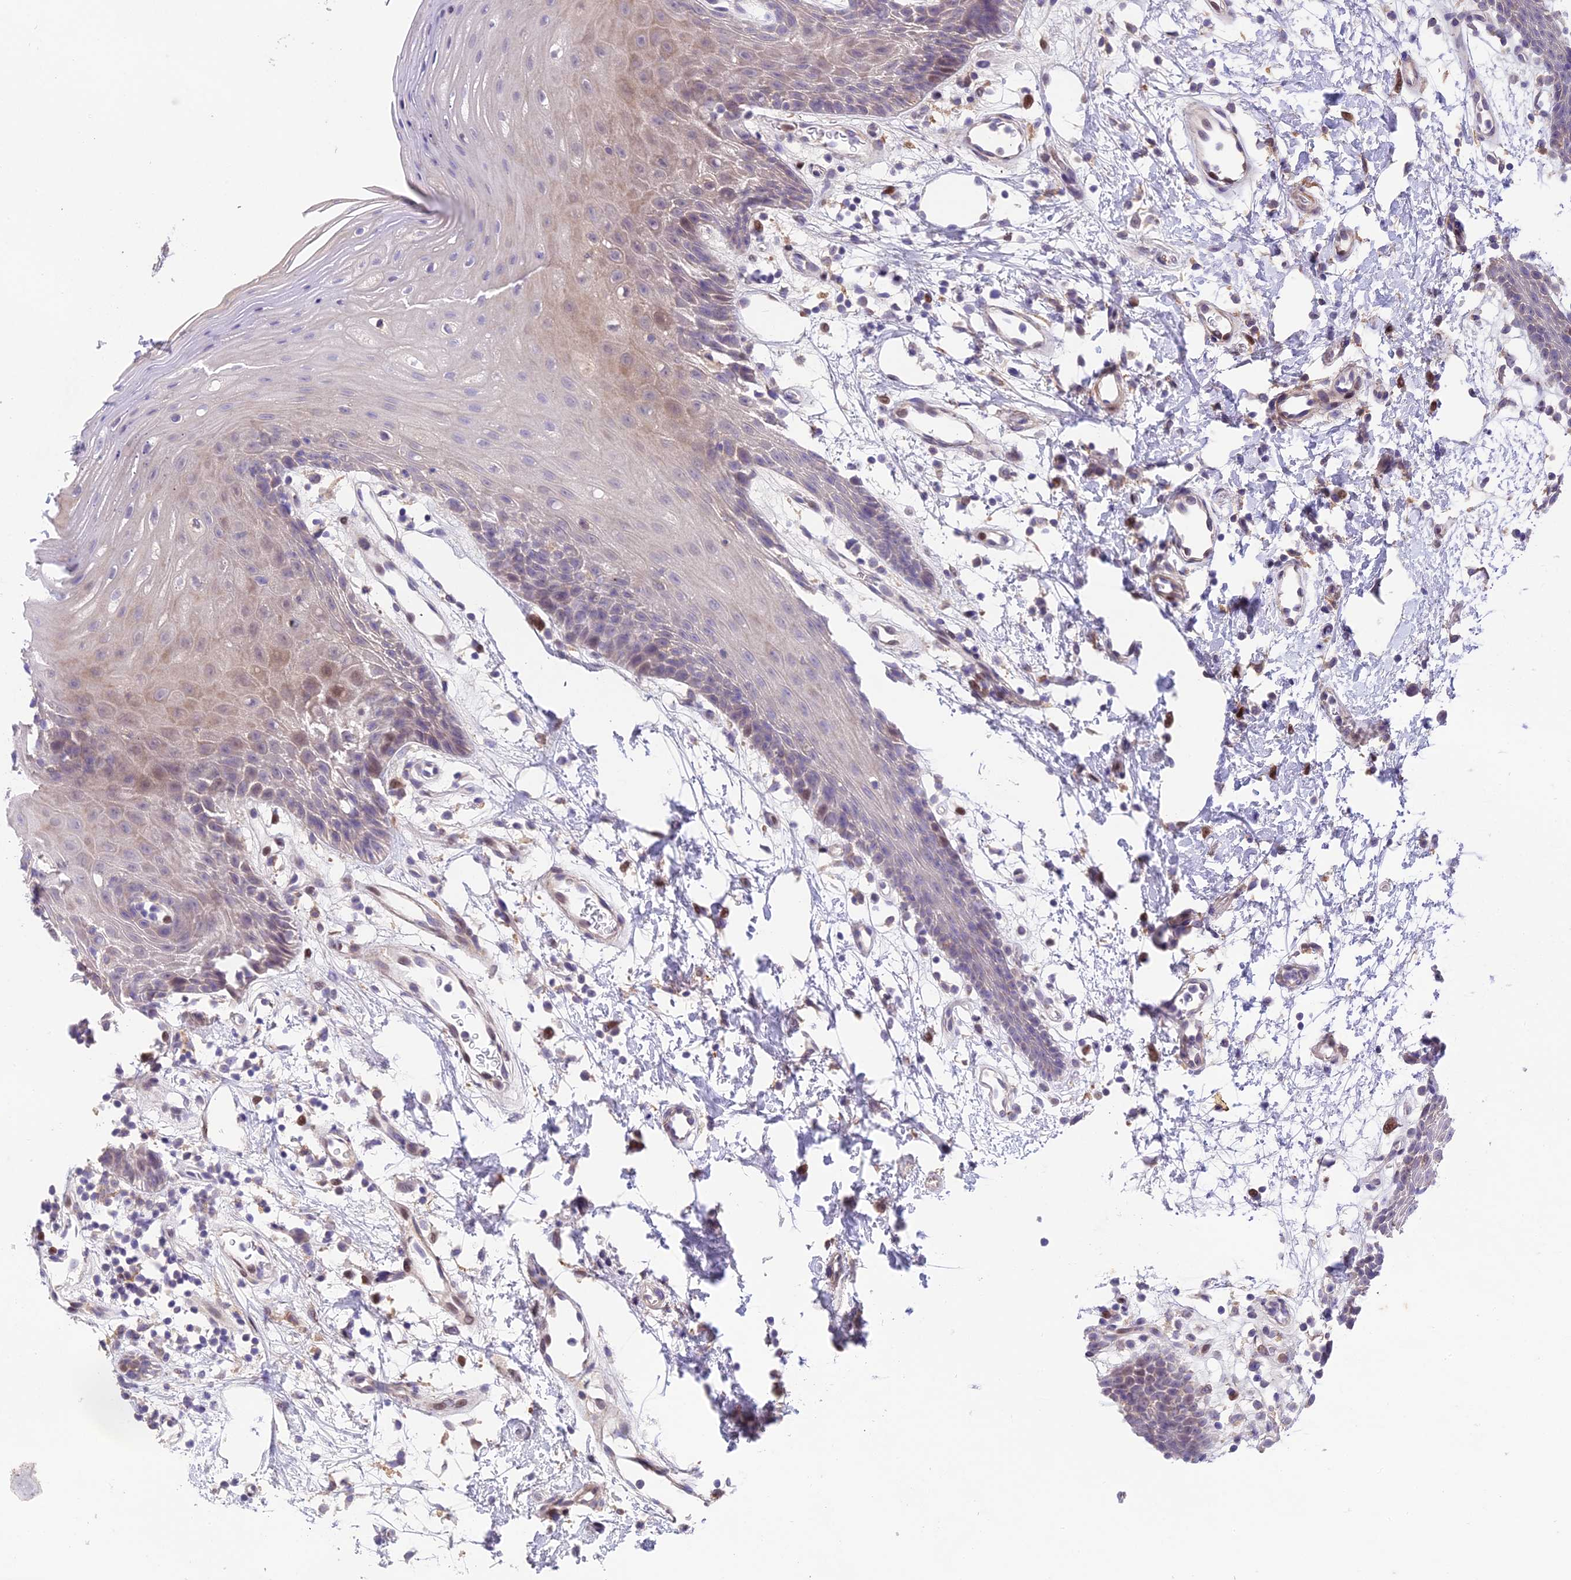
{"staining": {"intensity": "weak", "quantity": "<25%", "location": "cytoplasmic/membranous,nuclear"}, "tissue": "oral mucosa", "cell_type": "Squamous epithelial cells", "image_type": "normal", "snomed": [{"axis": "morphology", "description": "Normal tissue, NOS"}, {"axis": "topography", "description": "Oral tissue"}, {"axis": "topography", "description": "Tounge, NOS"}], "caption": "Immunohistochemistry of unremarkable human oral mucosa reveals no expression in squamous epithelial cells. (Immunohistochemistry, brightfield microscopy, high magnification).", "gene": "PUS10", "patient": {"sex": "female", "age": 59}}